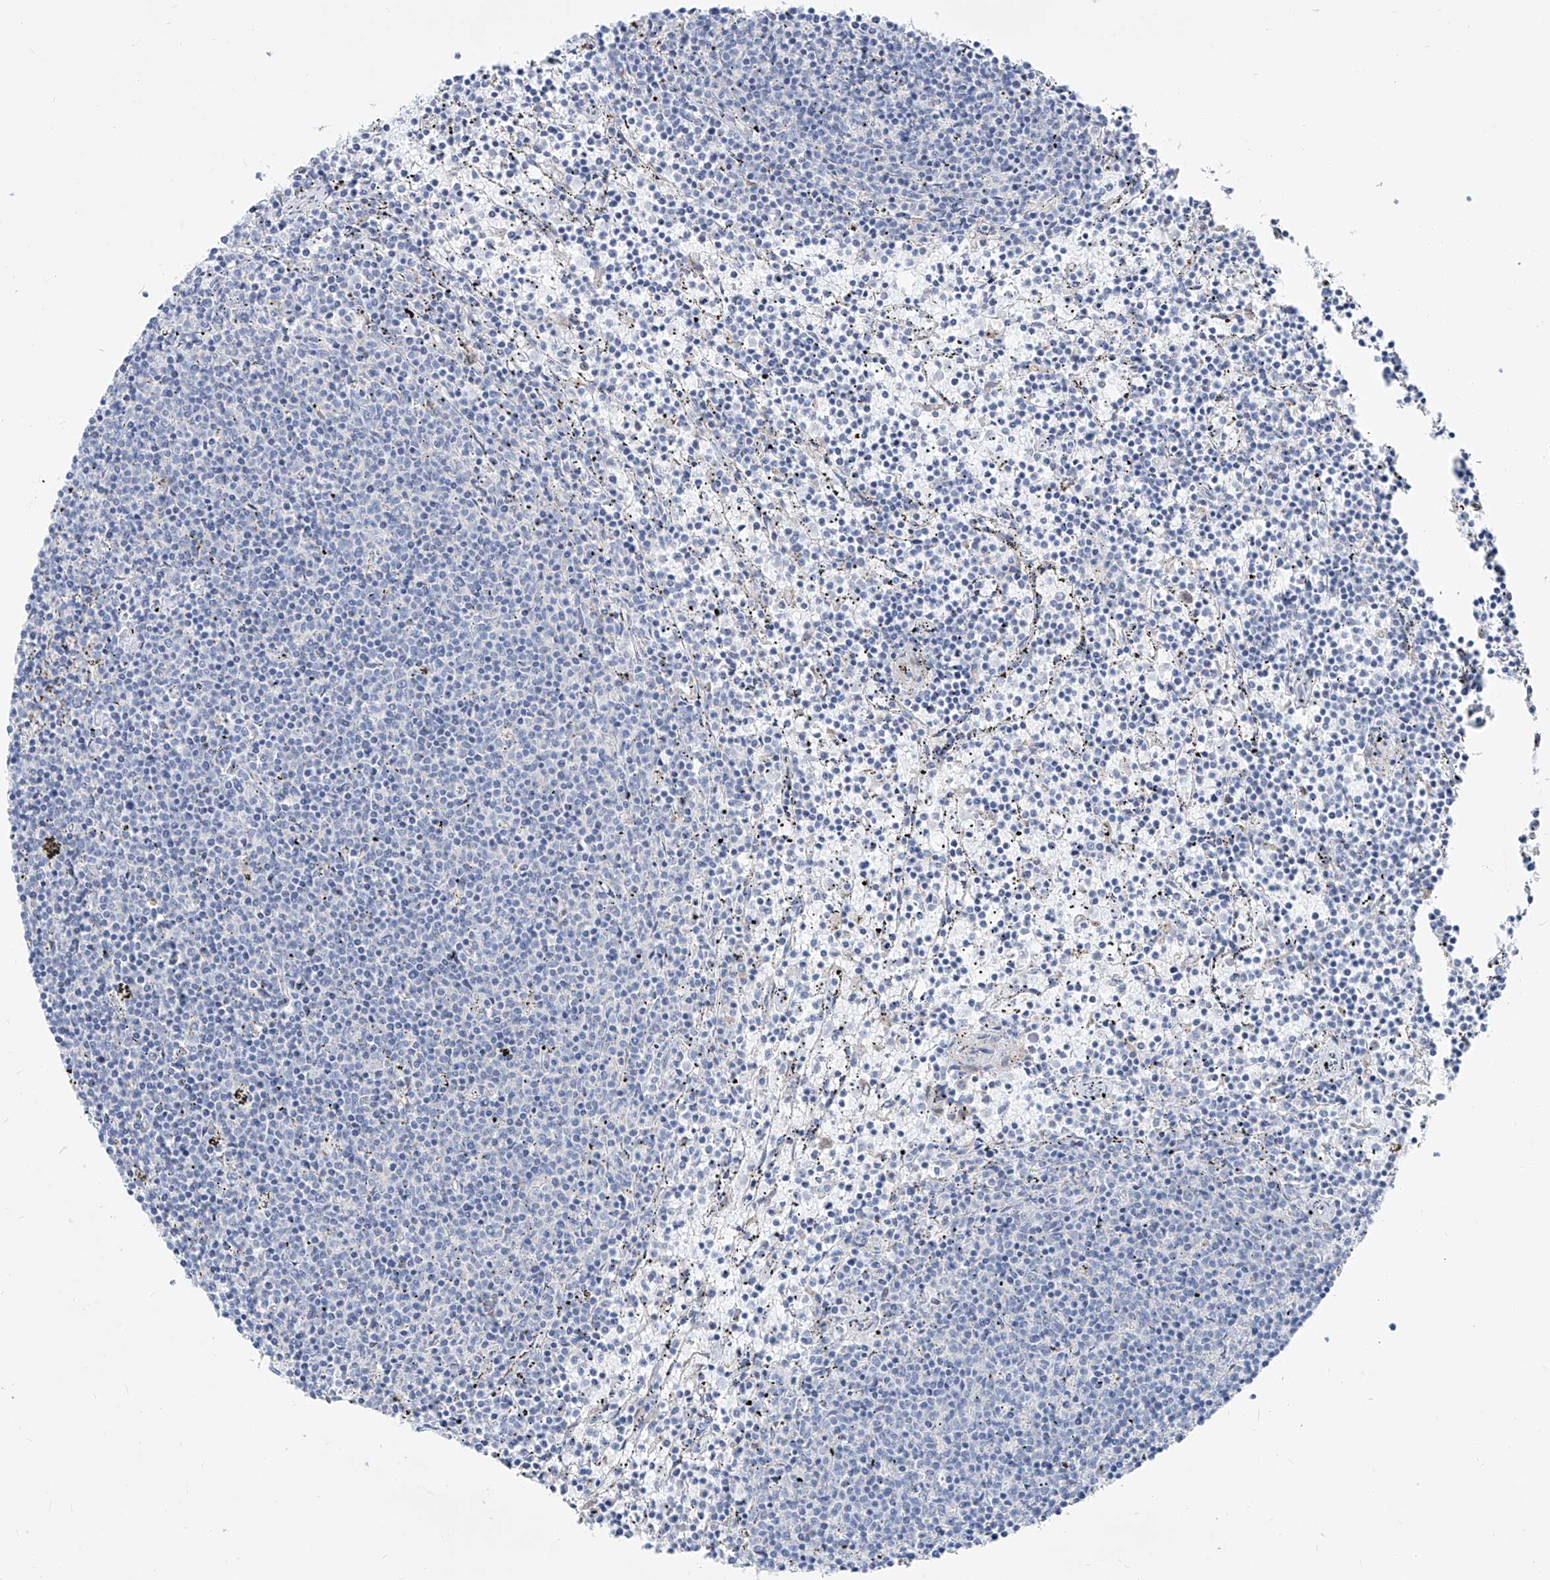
{"staining": {"intensity": "negative", "quantity": "none", "location": "none"}, "tissue": "lymphoma", "cell_type": "Tumor cells", "image_type": "cancer", "snomed": [{"axis": "morphology", "description": "Malignant lymphoma, non-Hodgkin's type, Low grade"}, {"axis": "topography", "description": "Spleen"}], "caption": "Human low-grade malignant lymphoma, non-Hodgkin's type stained for a protein using immunohistochemistry reveals no expression in tumor cells.", "gene": "UFL1", "patient": {"sex": "female", "age": 50}}